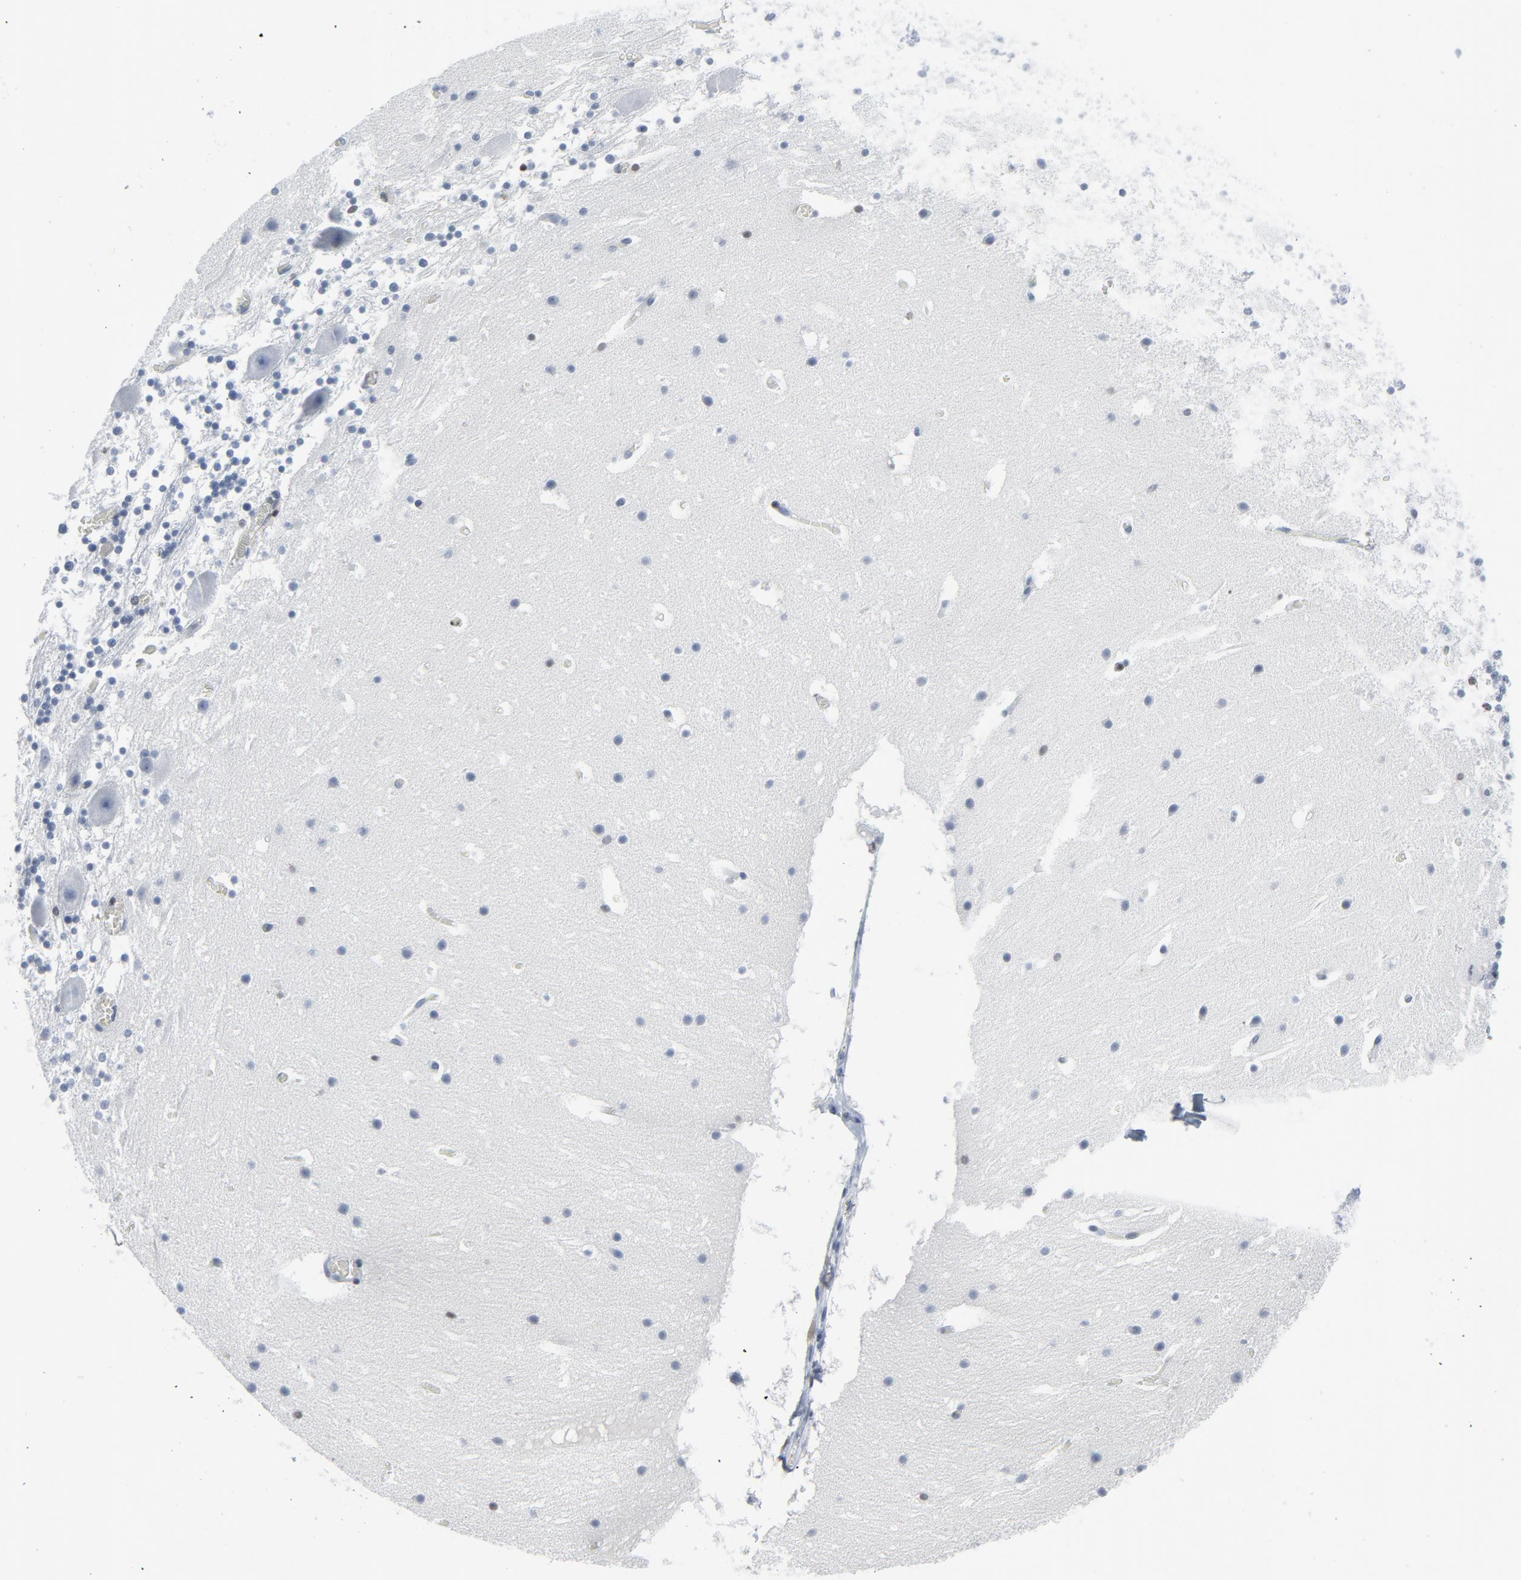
{"staining": {"intensity": "negative", "quantity": "none", "location": "none"}, "tissue": "cerebellum", "cell_type": "Cells in granular layer", "image_type": "normal", "snomed": [{"axis": "morphology", "description": "Normal tissue, NOS"}, {"axis": "topography", "description": "Cerebellum"}], "caption": "Immunohistochemical staining of benign human cerebellum demonstrates no significant staining in cells in granular layer. Nuclei are stained in blue.", "gene": "STAT5A", "patient": {"sex": "male", "age": 45}}